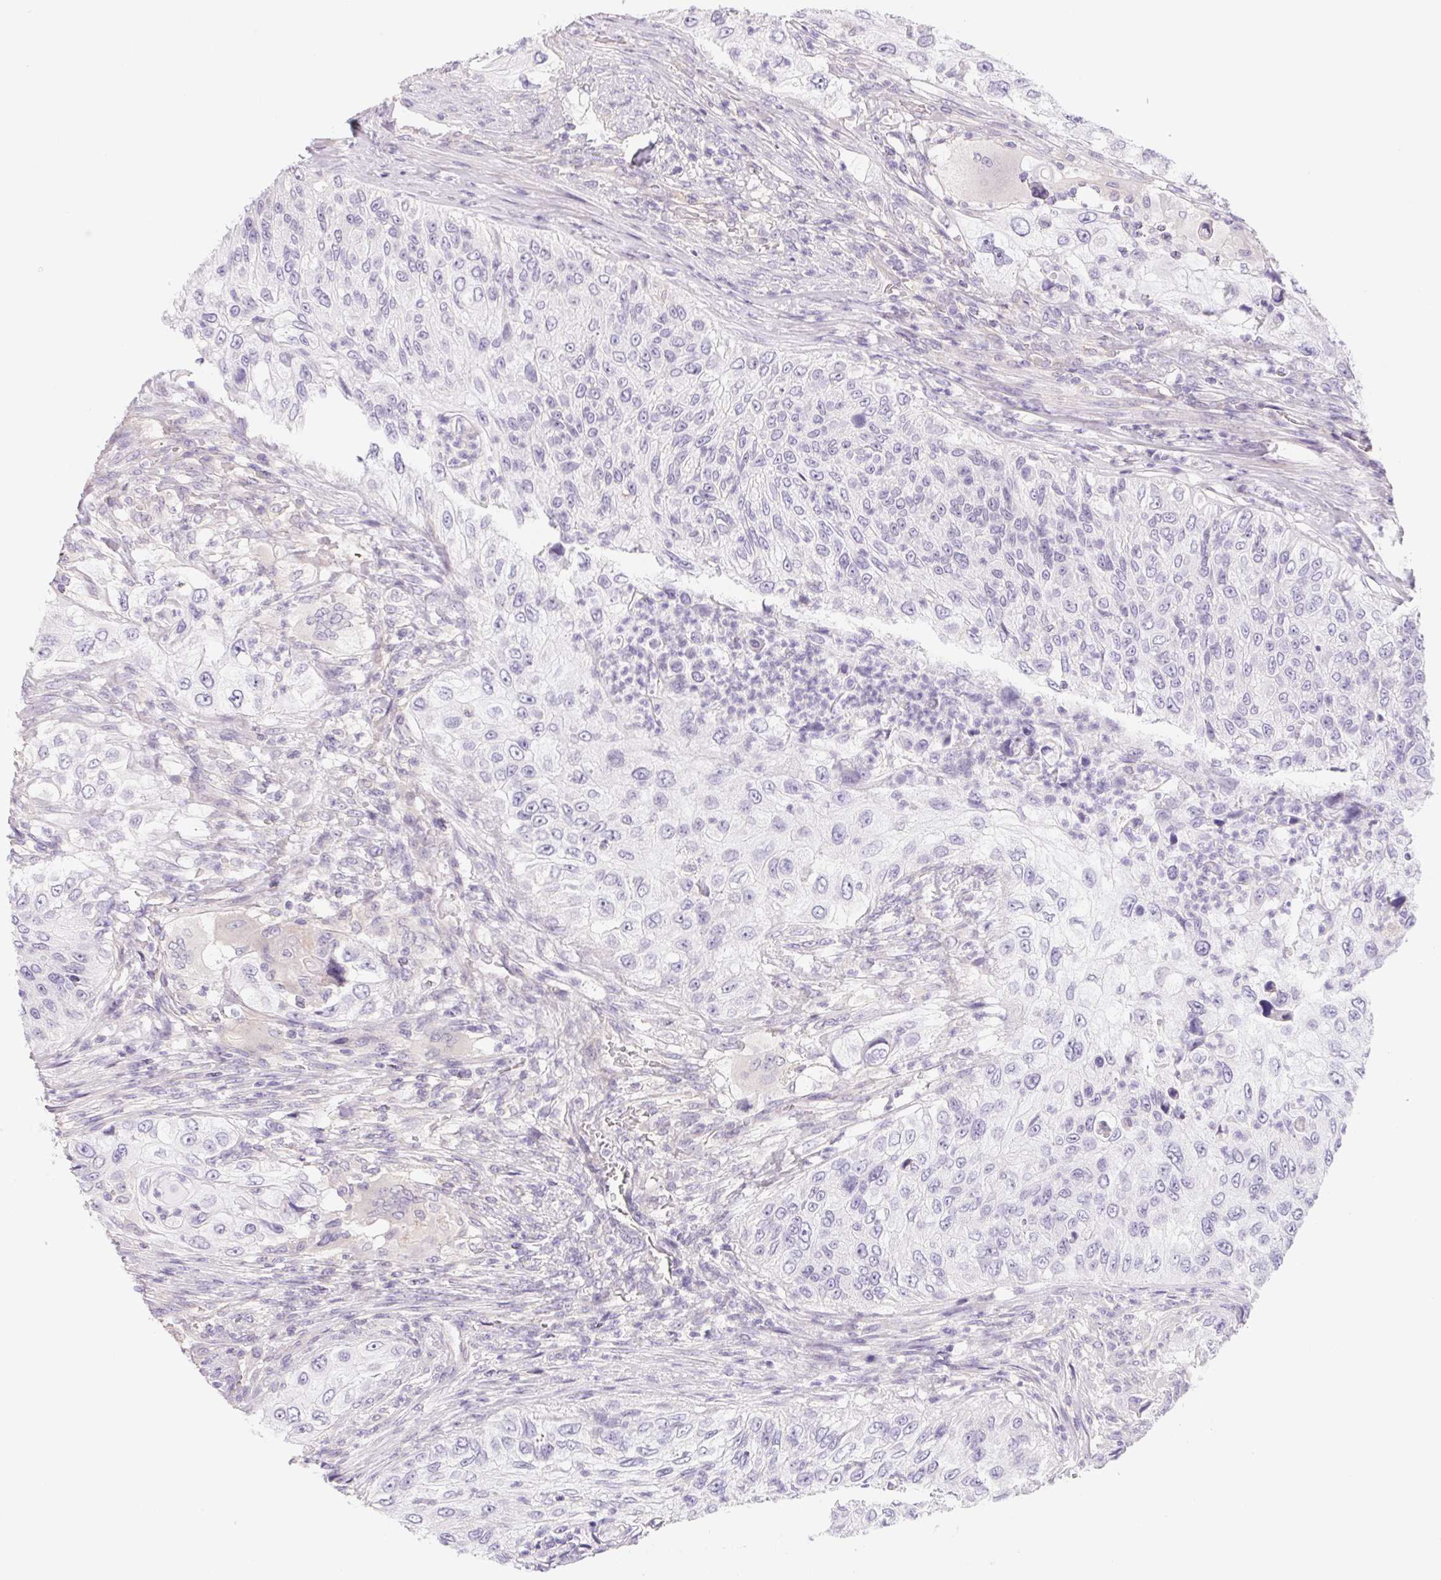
{"staining": {"intensity": "negative", "quantity": "none", "location": "none"}, "tissue": "urothelial cancer", "cell_type": "Tumor cells", "image_type": "cancer", "snomed": [{"axis": "morphology", "description": "Urothelial carcinoma, High grade"}, {"axis": "topography", "description": "Urinary bladder"}], "caption": "This is a histopathology image of IHC staining of urothelial carcinoma (high-grade), which shows no staining in tumor cells. (Immunohistochemistry, brightfield microscopy, high magnification).", "gene": "CTNND2", "patient": {"sex": "female", "age": 60}}